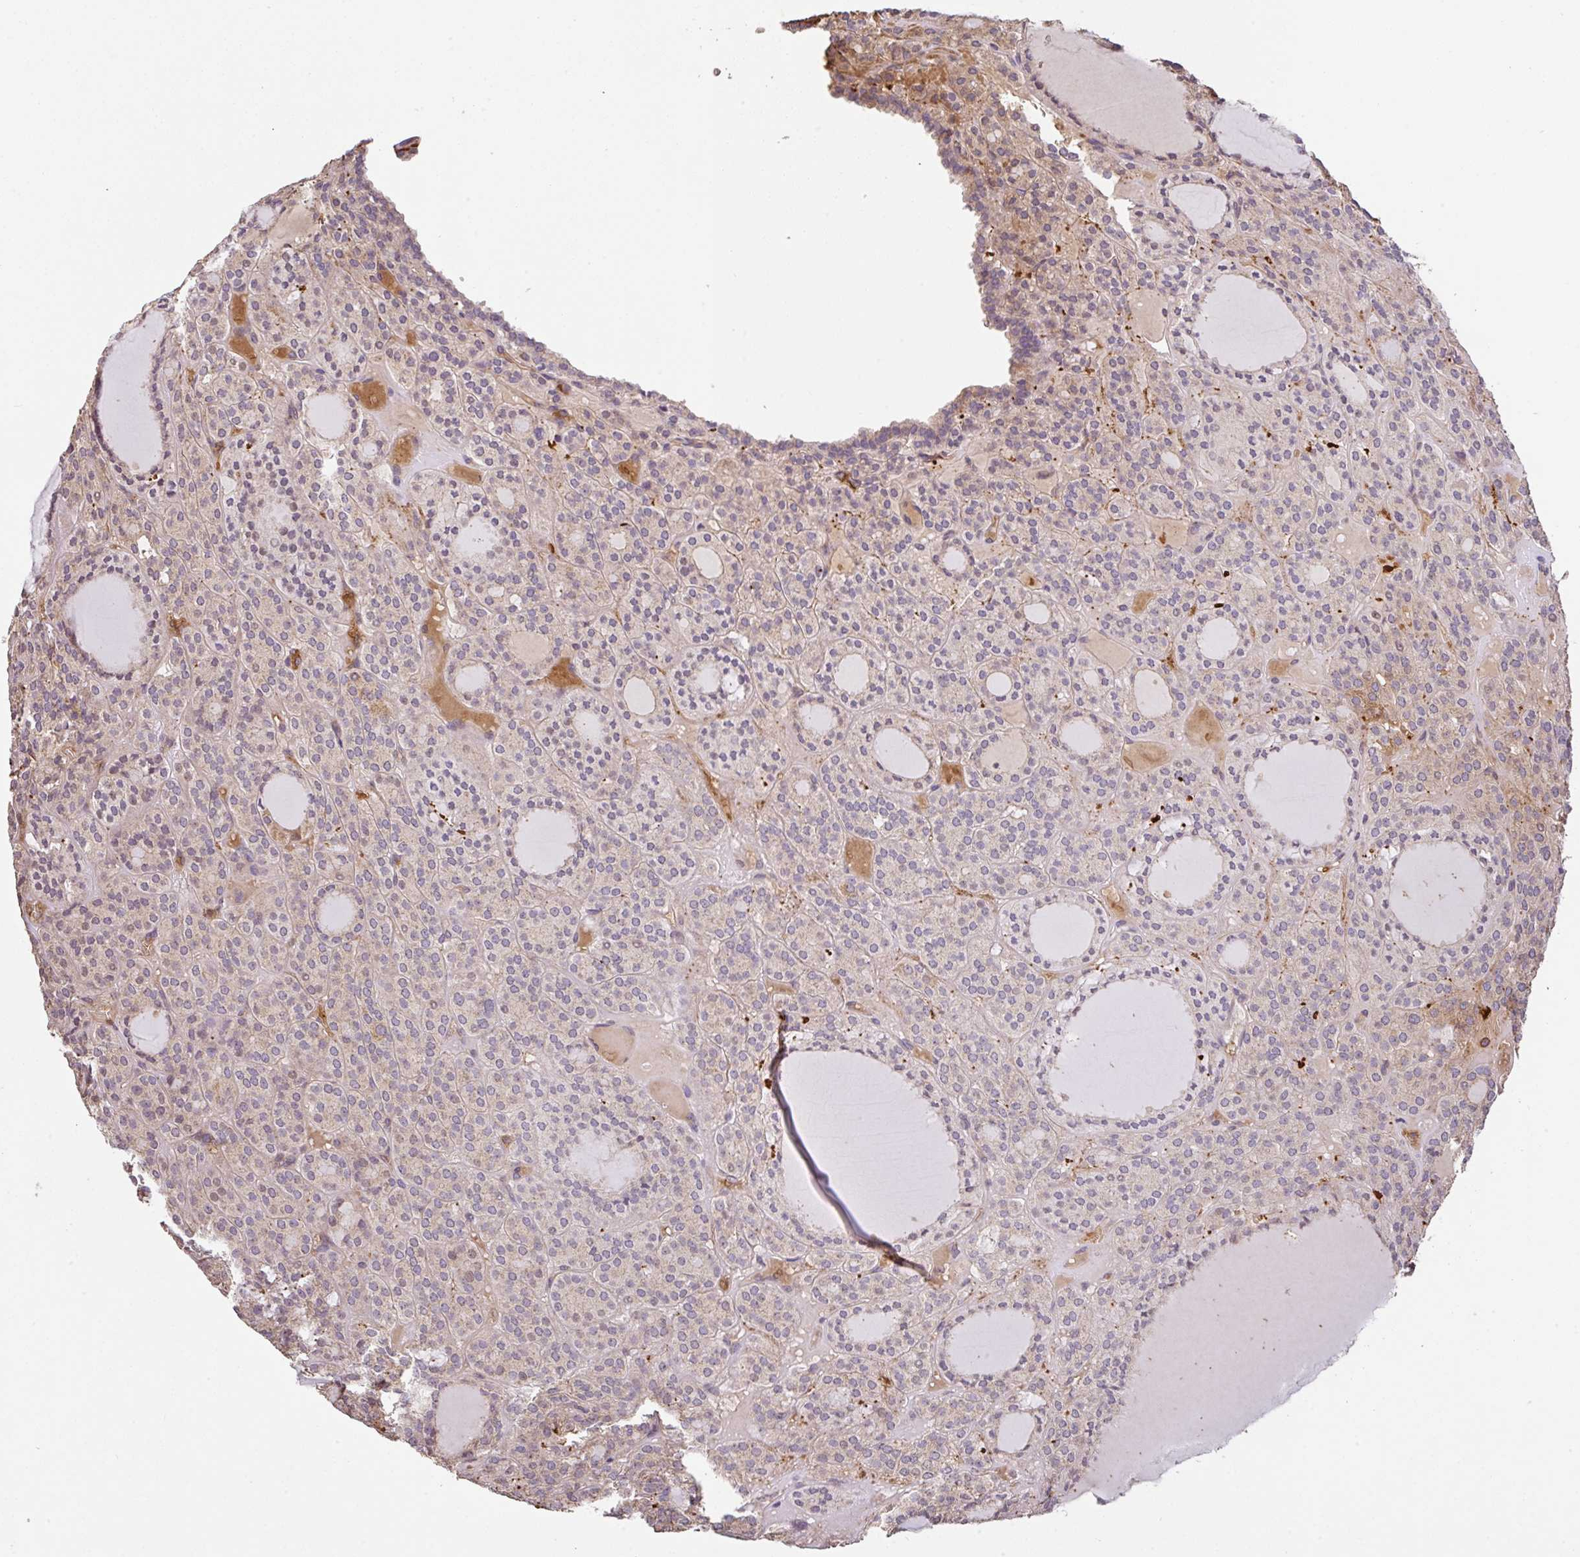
{"staining": {"intensity": "weak", "quantity": "25%-75%", "location": "cytoplasmic/membranous"}, "tissue": "thyroid cancer", "cell_type": "Tumor cells", "image_type": "cancer", "snomed": [{"axis": "morphology", "description": "Follicular adenoma carcinoma, NOS"}, {"axis": "topography", "description": "Thyroid gland"}], "caption": "Immunohistochemistry (IHC) (DAB (3,3'-diaminobenzidine)) staining of human thyroid cancer exhibits weak cytoplasmic/membranous protein expression in approximately 25%-75% of tumor cells.", "gene": "C1QTNF9B", "patient": {"sex": "female", "age": 63}}